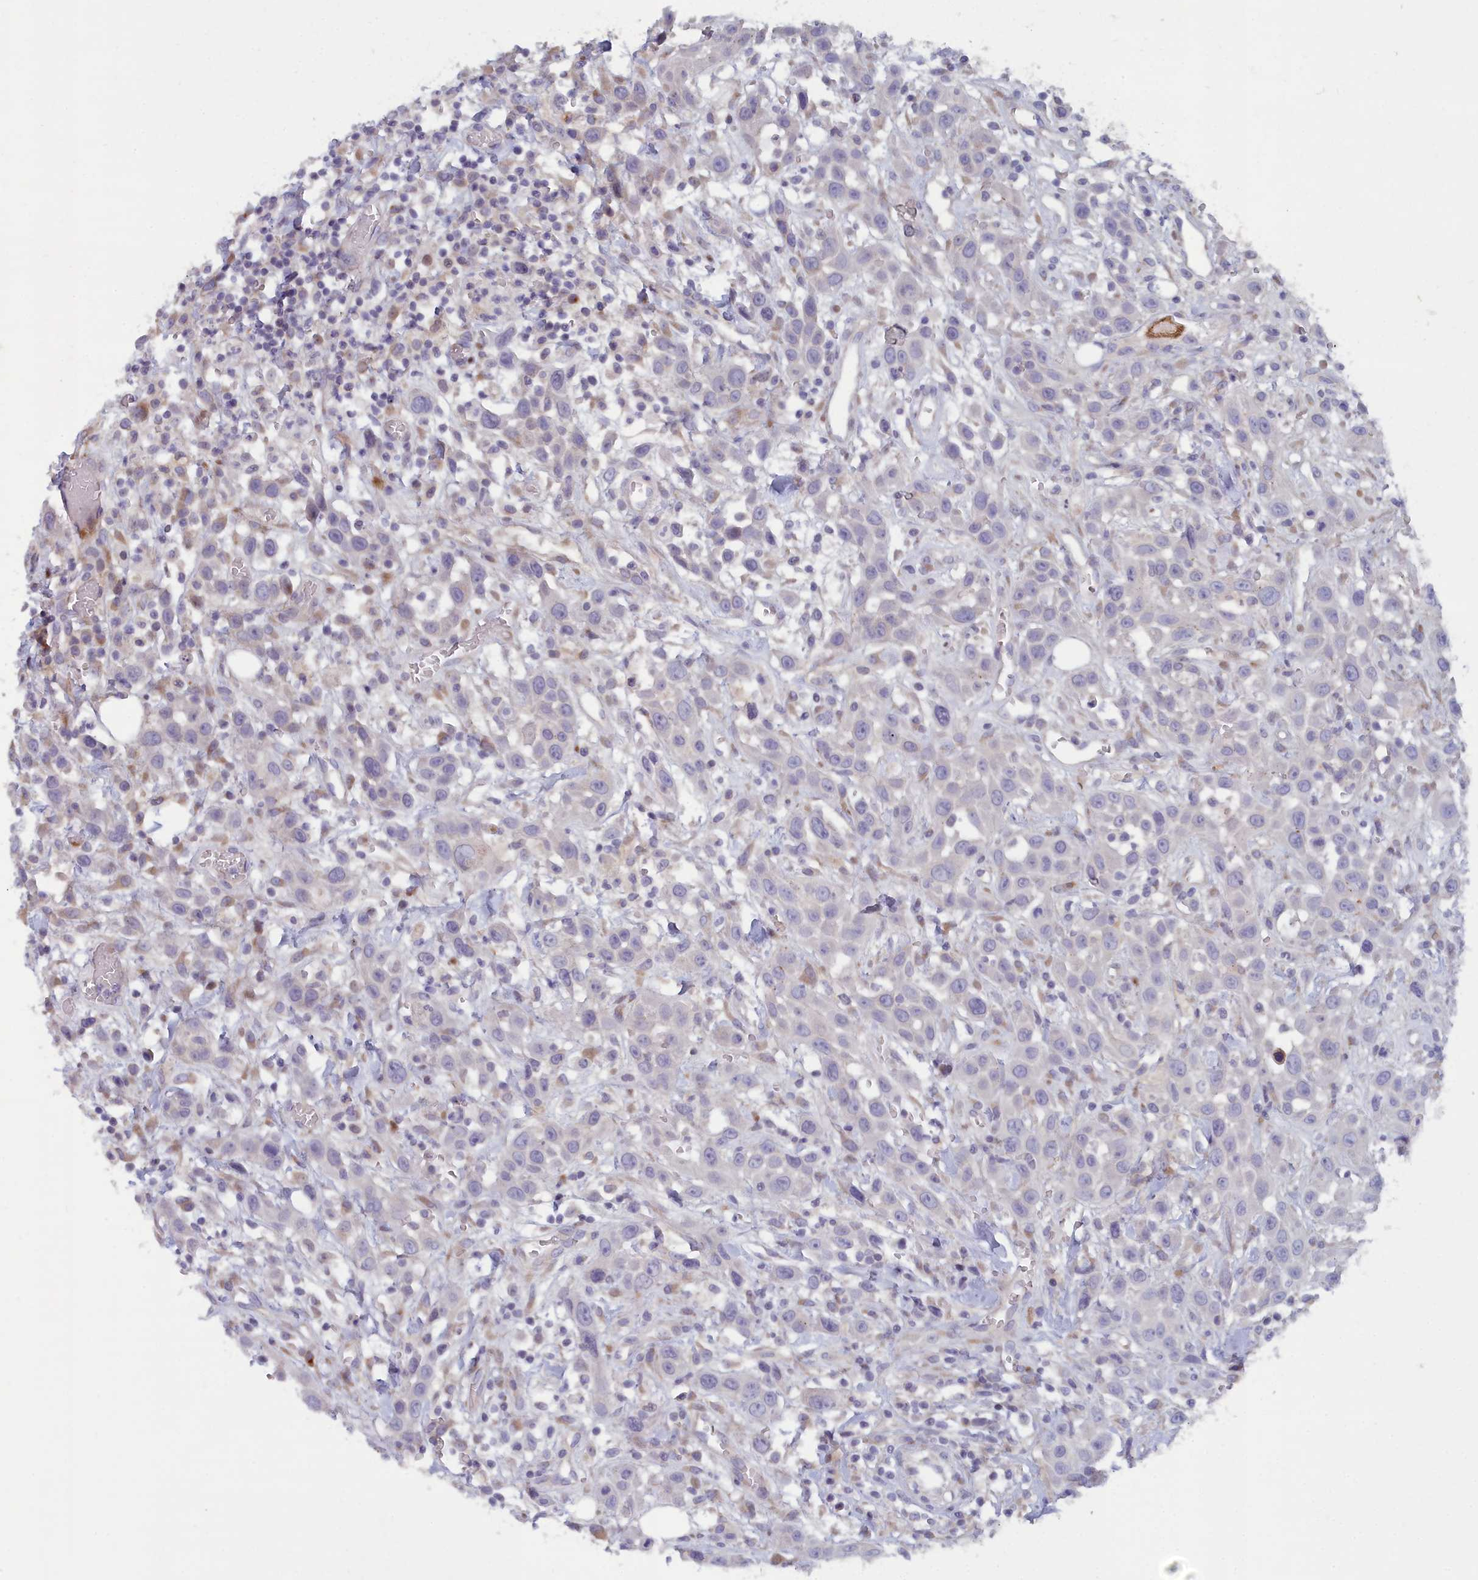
{"staining": {"intensity": "negative", "quantity": "none", "location": "none"}, "tissue": "head and neck cancer", "cell_type": "Tumor cells", "image_type": "cancer", "snomed": [{"axis": "morphology", "description": "Squamous cell carcinoma, NOS"}, {"axis": "topography", "description": "Head-Neck"}], "caption": "Tumor cells show no significant staining in head and neck cancer.", "gene": "B9D2", "patient": {"sex": "male", "age": 81}}